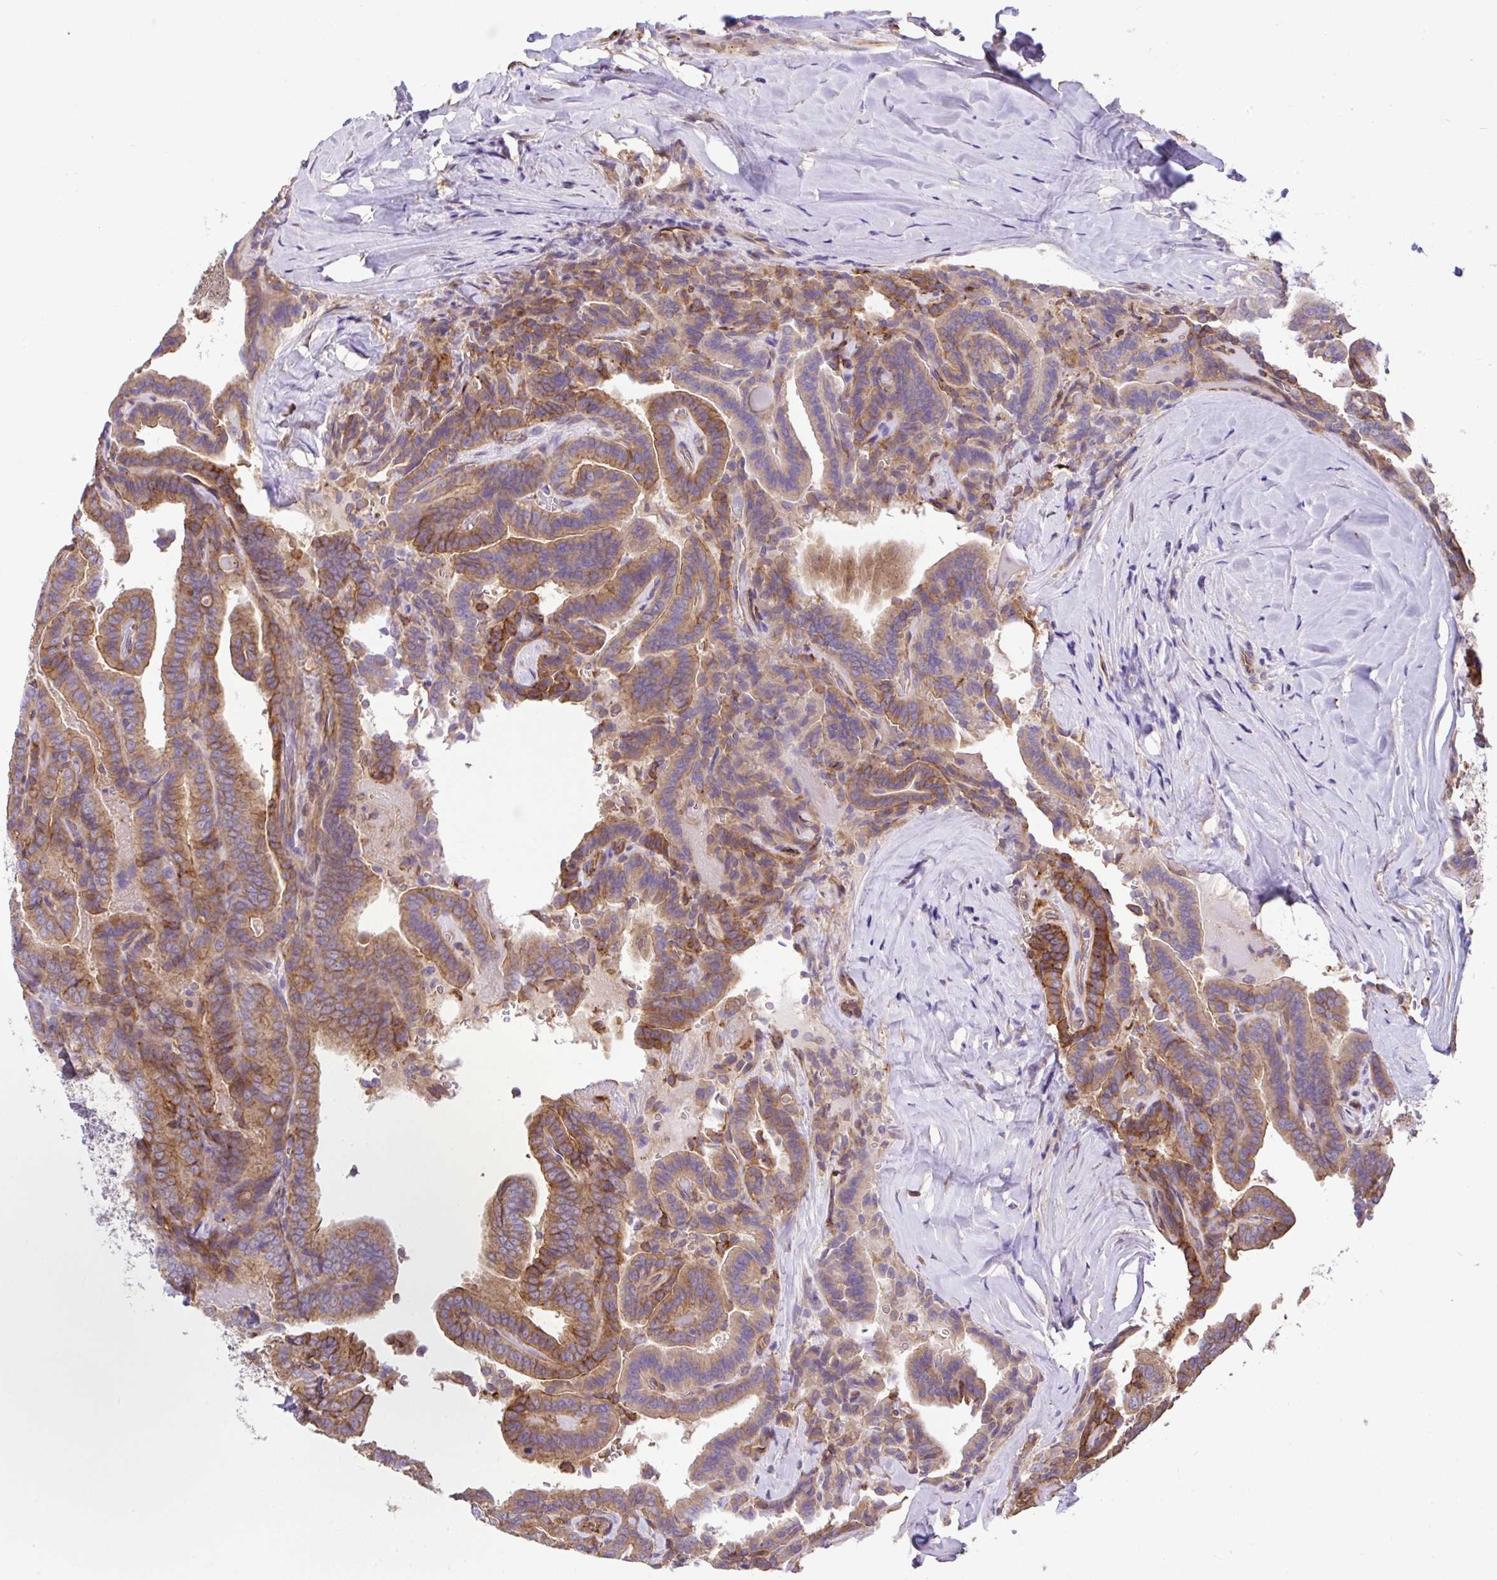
{"staining": {"intensity": "moderate", "quantity": ">75%", "location": "cytoplasmic/membranous"}, "tissue": "thyroid cancer", "cell_type": "Tumor cells", "image_type": "cancer", "snomed": [{"axis": "morphology", "description": "Papillary adenocarcinoma, NOS"}, {"axis": "topography", "description": "Thyroid gland"}], "caption": "Protein staining of thyroid papillary adenocarcinoma tissue reveals moderate cytoplasmic/membranous staining in approximately >75% of tumor cells.", "gene": "PTPRK", "patient": {"sex": "male", "age": 61}}